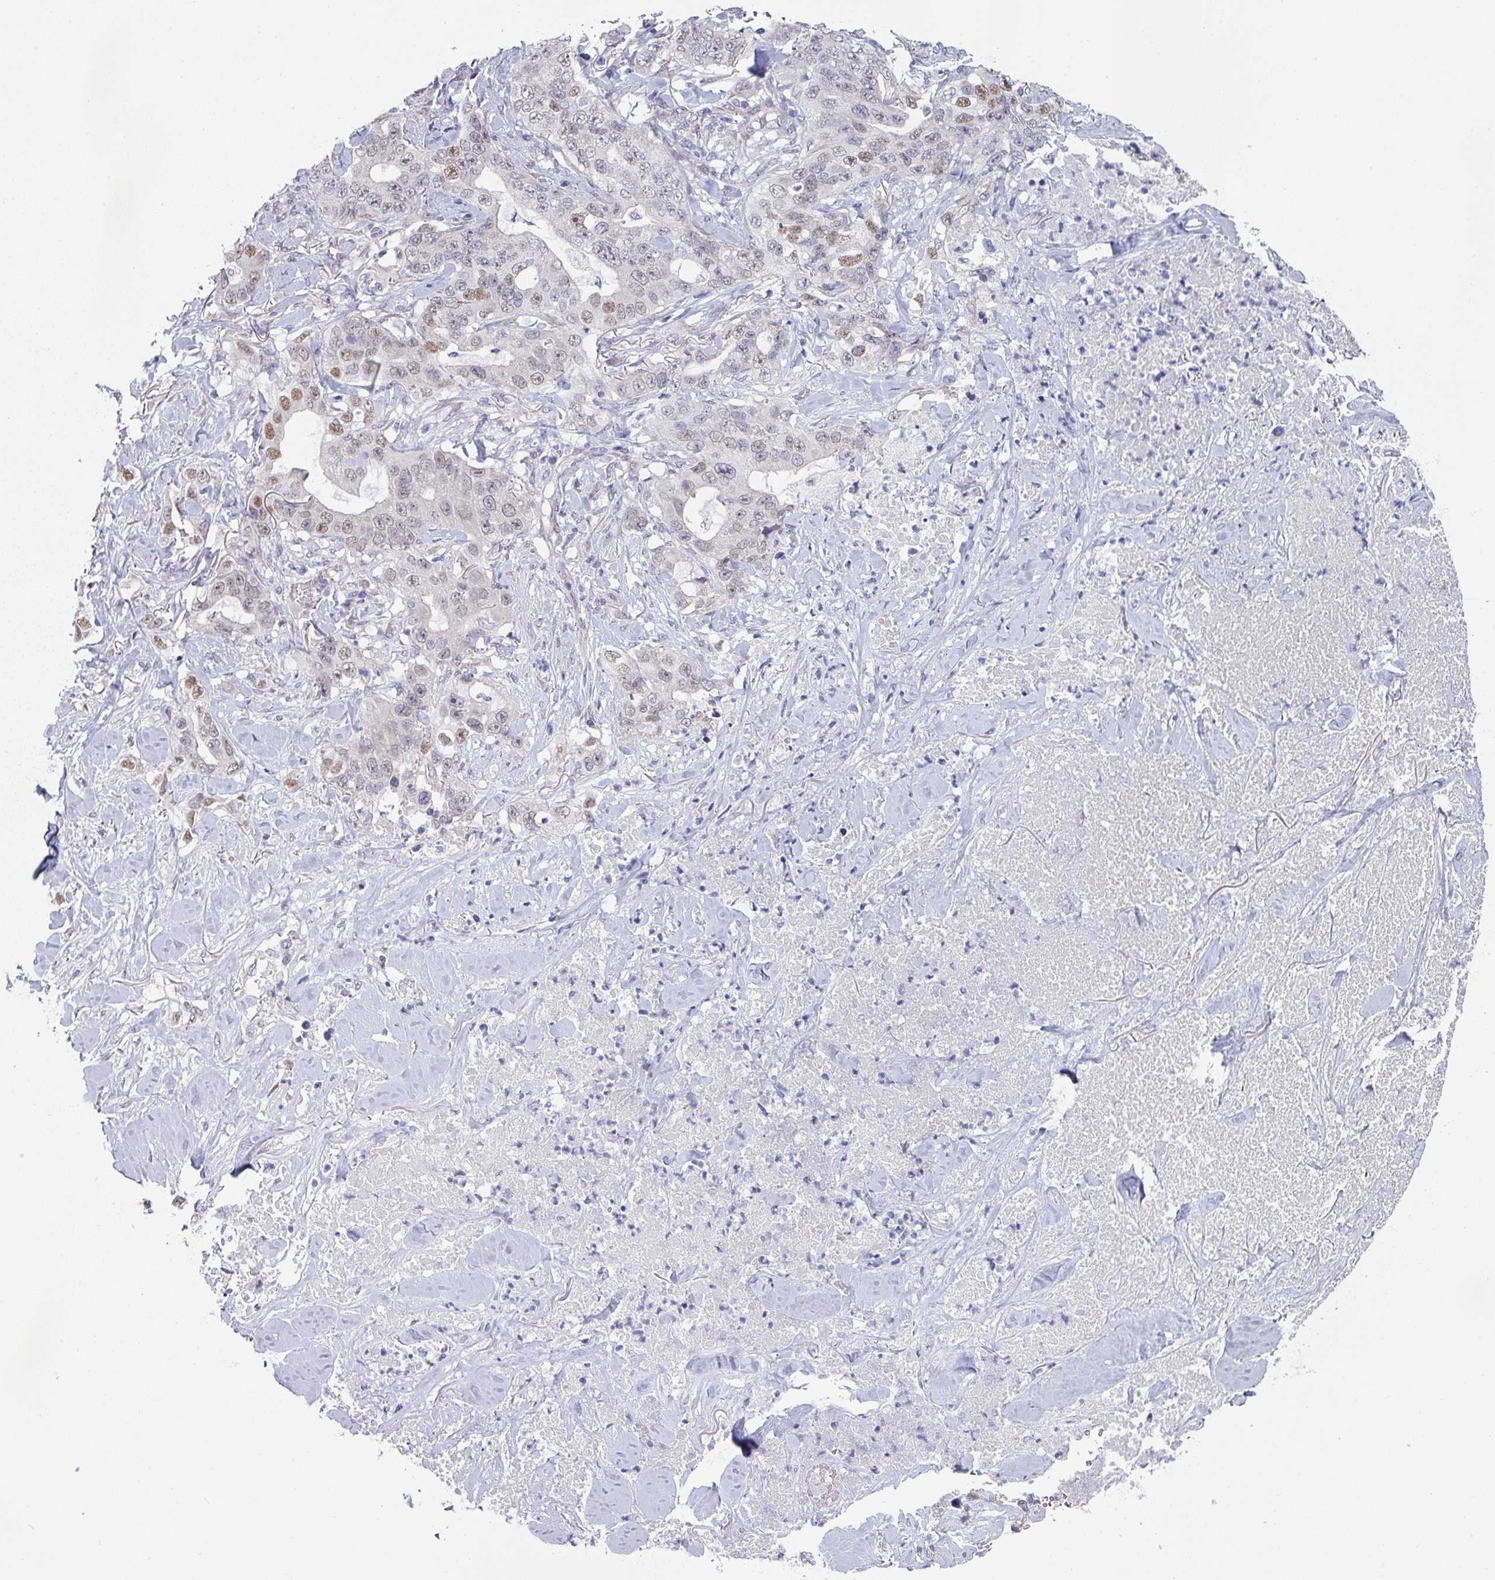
{"staining": {"intensity": "moderate", "quantity": "<25%", "location": "nuclear"}, "tissue": "lung cancer", "cell_type": "Tumor cells", "image_type": "cancer", "snomed": [{"axis": "morphology", "description": "Adenocarcinoma, NOS"}, {"axis": "topography", "description": "Lung"}], "caption": "Protein expression by immunohistochemistry demonstrates moderate nuclear positivity in approximately <25% of tumor cells in lung cancer (adenocarcinoma).", "gene": "TMED5", "patient": {"sex": "female", "age": 51}}